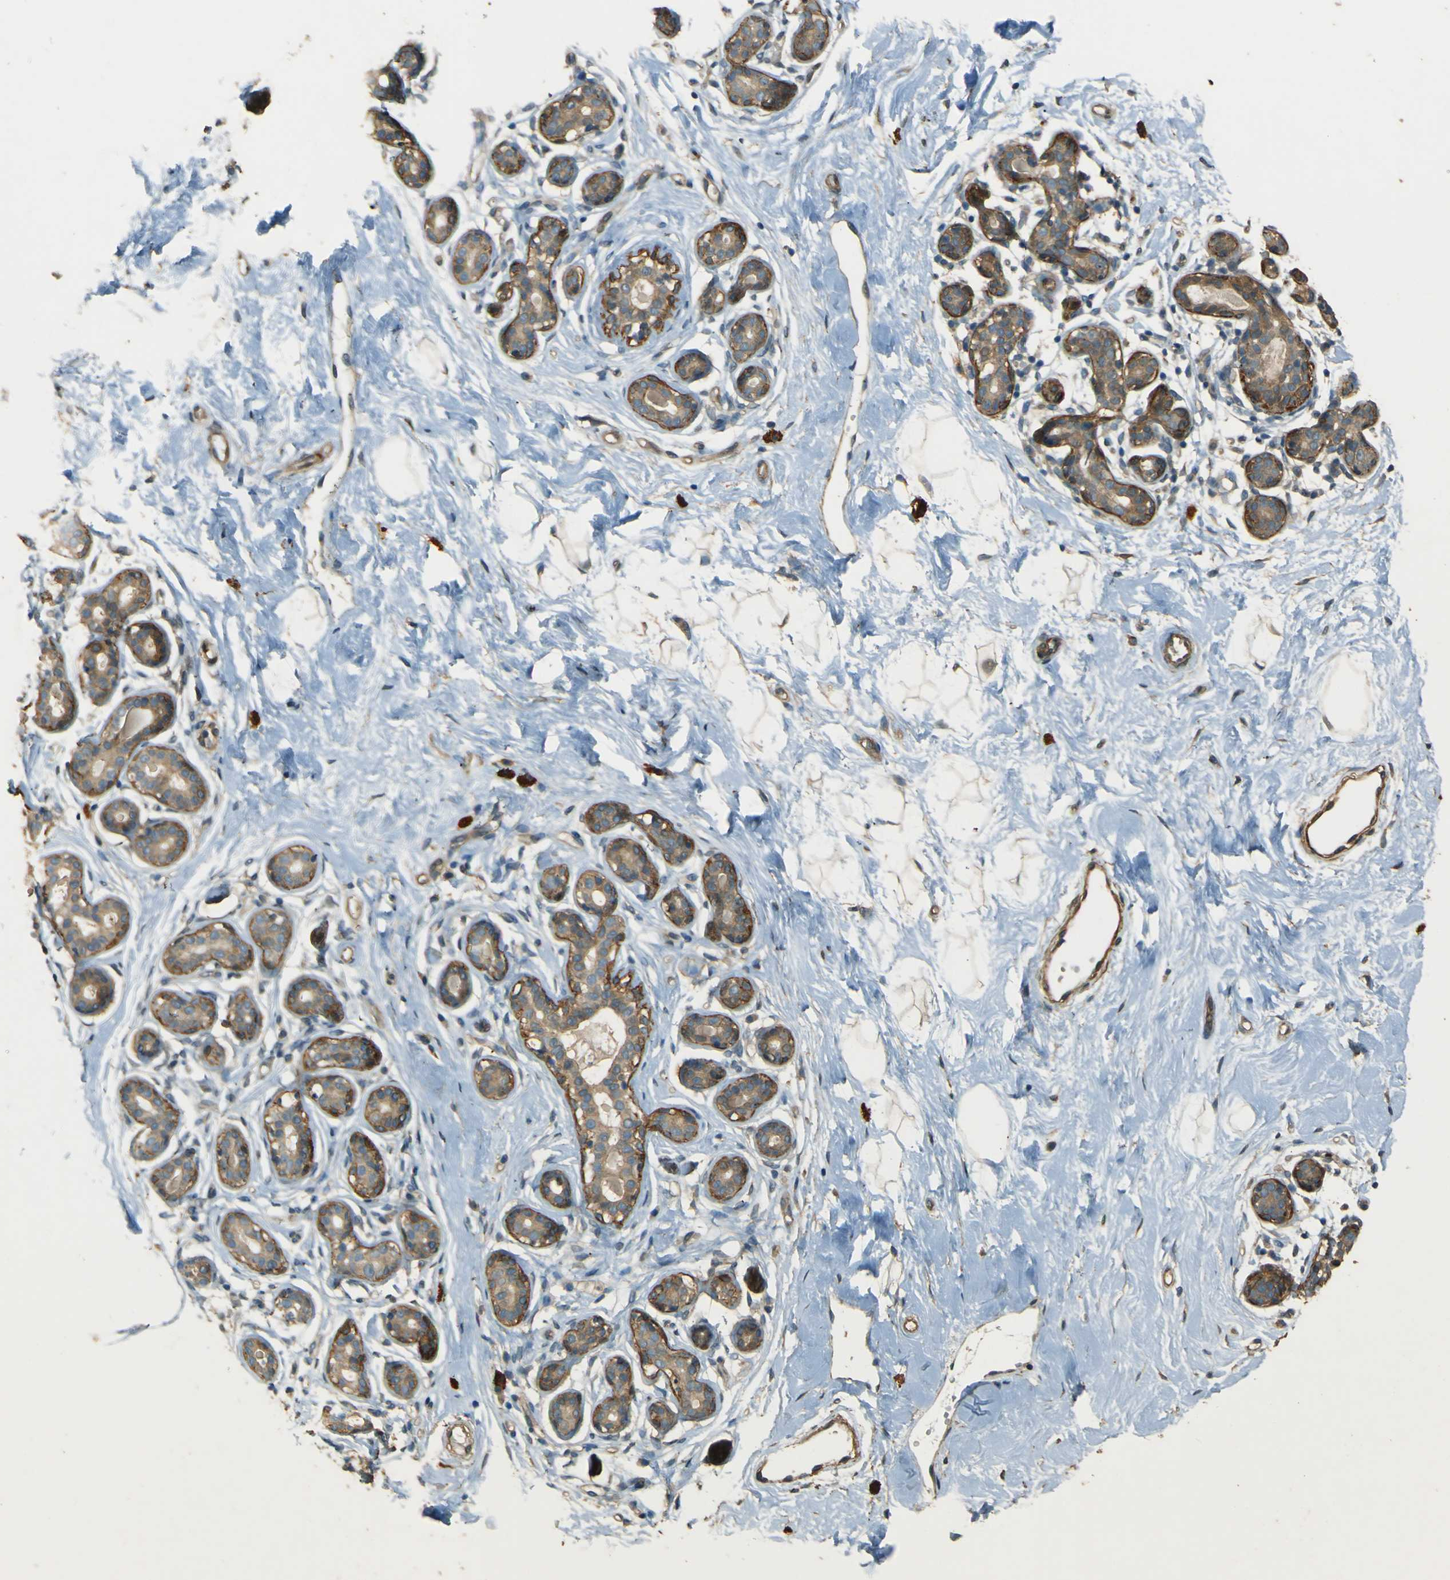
{"staining": {"intensity": "weak", "quantity": ">75%", "location": "cytoplasmic/membranous"}, "tissue": "breast", "cell_type": "Adipocytes", "image_type": "normal", "snomed": [{"axis": "morphology", "description": "Normal tissue, NOS"}, {"axis": "topography", "description": "Breast"}], "caption": "Normal breast was stained to show a protein in brown. There is low levels of weak cytoplasmic/membranous positivity in about >75% of adipocytes.", "gene": "NEXN", "patient": {"sex": "female", "age": 23}}